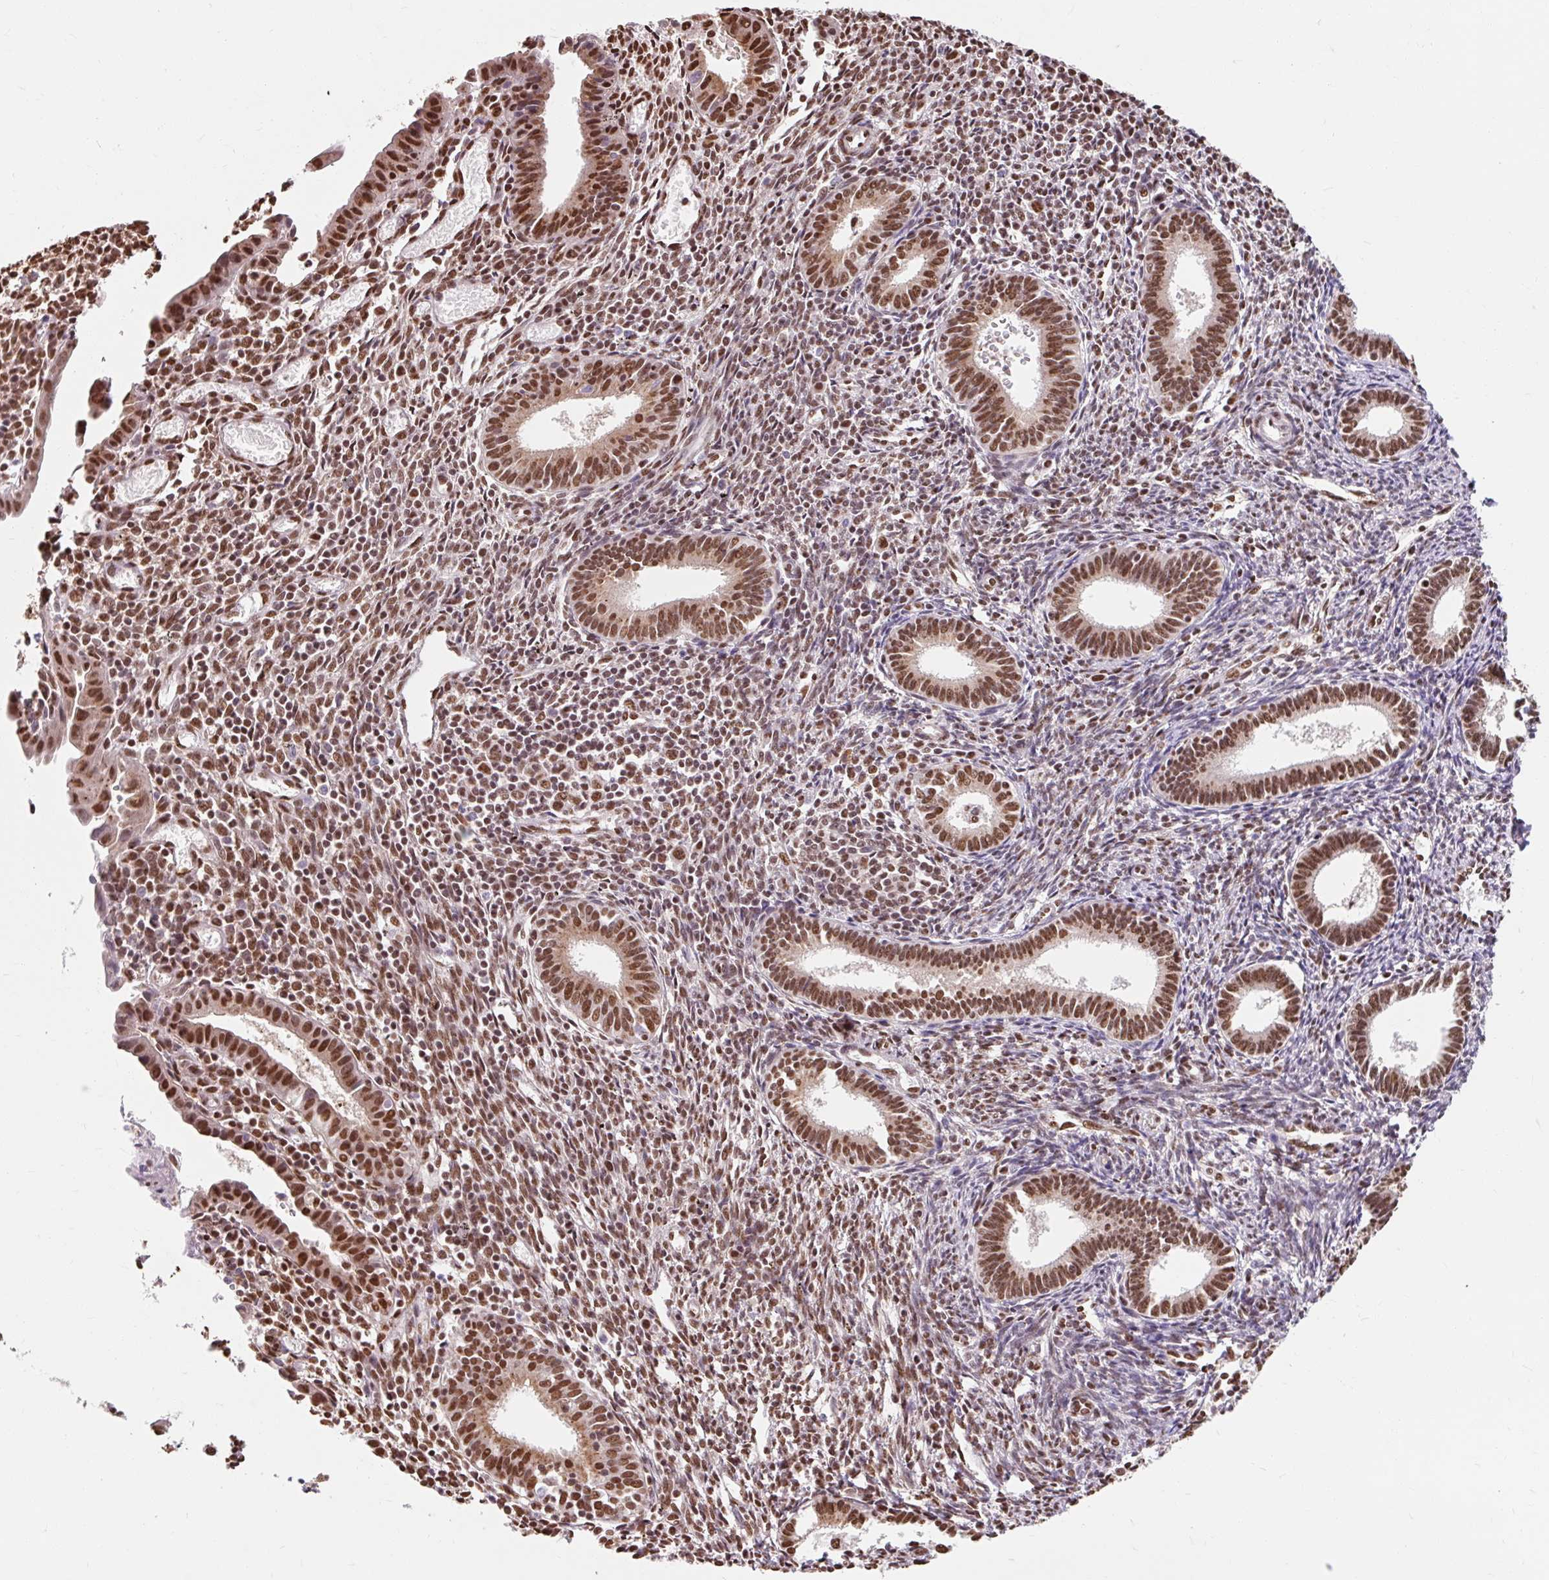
{"staining": {"intensity": "moderate", "quantity": ">75%", "location": "nuclear"}, "tissue": "endometrium", "cell_type": "Cells in endometrial stroma", "image_type": "normal", "snomed": [{"axis": "morphology", "description": "Normal tissue, NOS"}, {"axis": "topography", "description": "Endometrium"}], "caption": "Immunohistochemistry photomicrograph of benign endometrium: endometrium stained using IHC displays medium levels of moderate protein expression localized specifically in the nuclear of cells in endometrial stroma, appearing as a nuclear brown color.", "gene": "BICRA", "patient": {"sex": "female", "age": 41}}